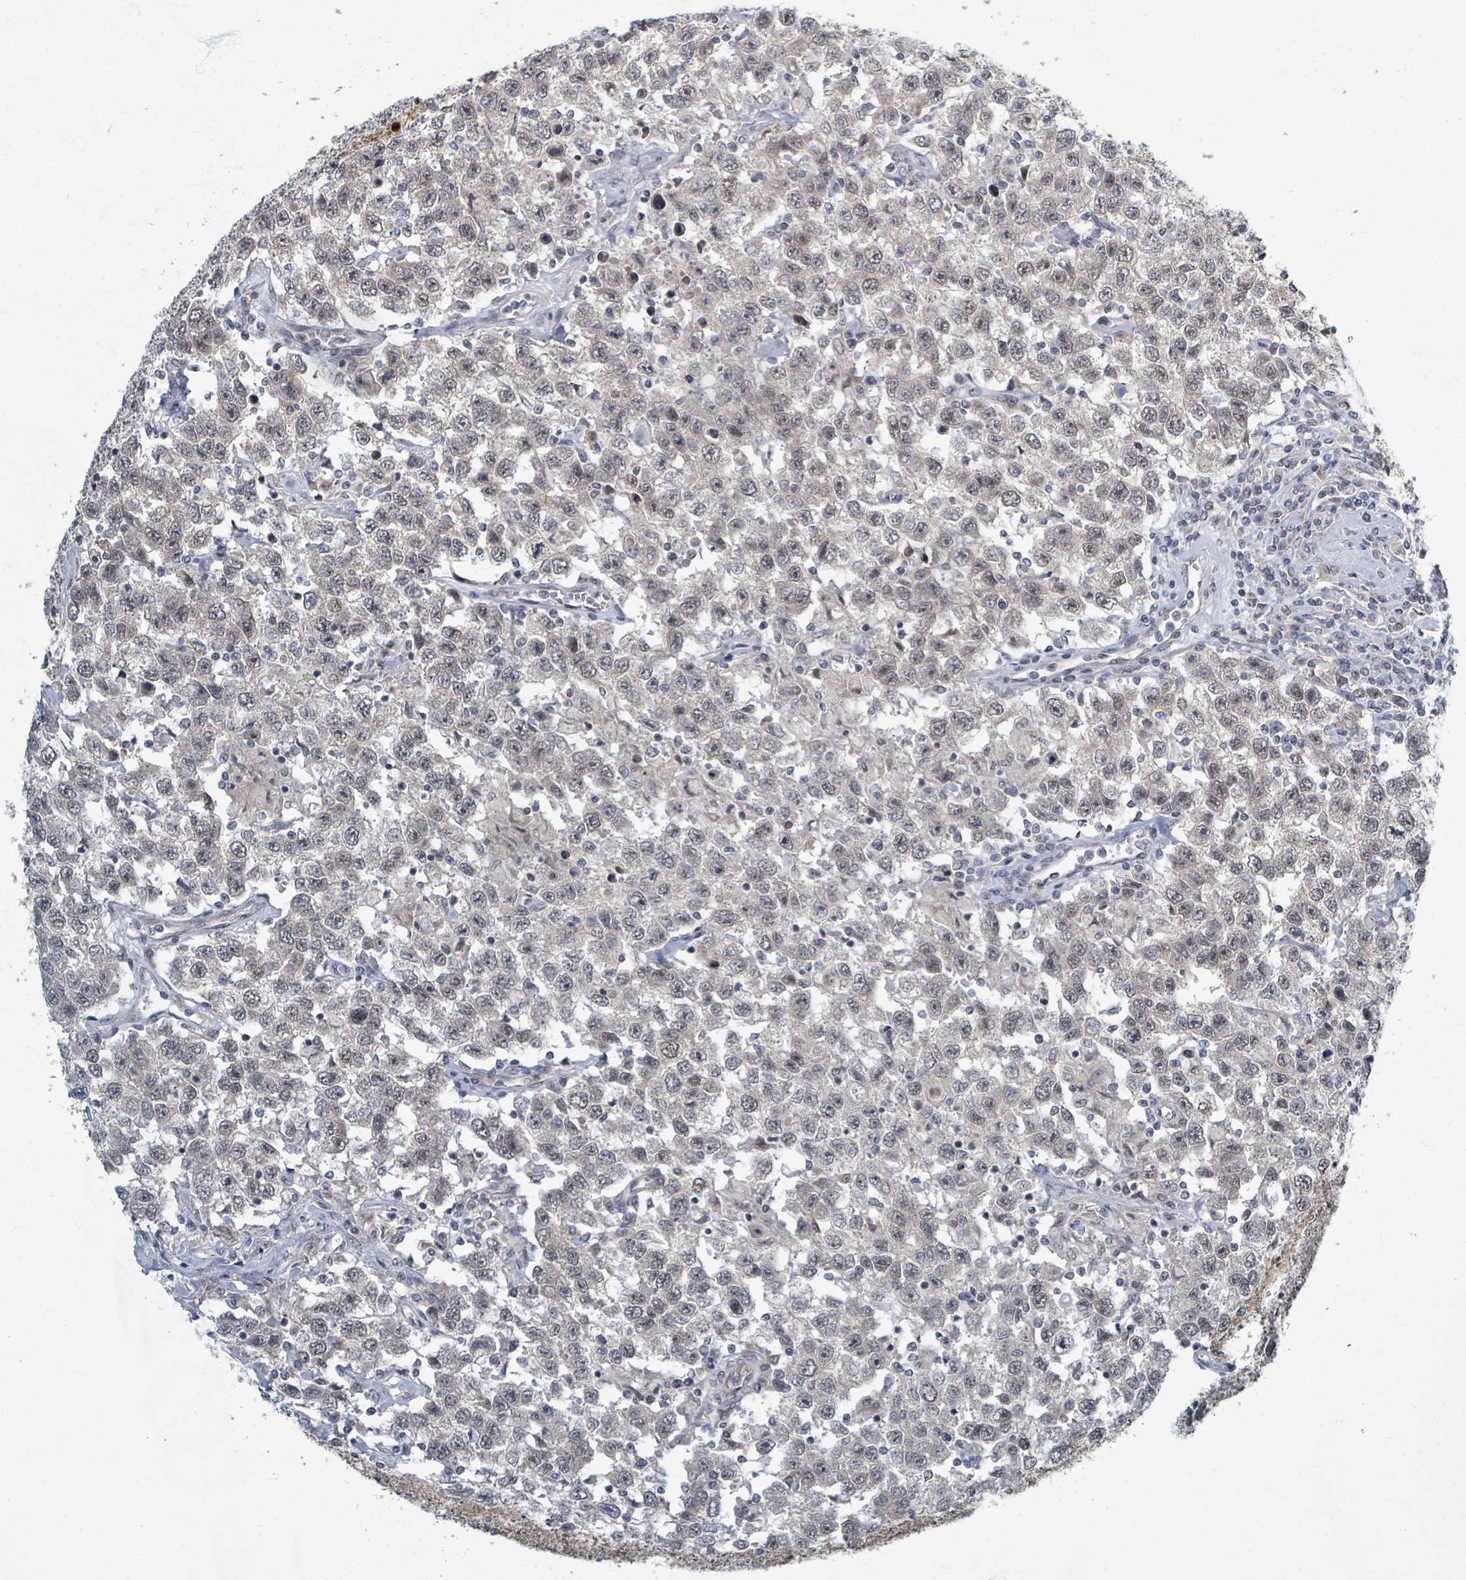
{"staining": {"intensity": "moderate", "quantity": "25%-75%", "location": "cytoplasmic/membranous,nuclear"}, "tissue": "testis cancer", "cell_type": "Tumor cells", "image_type": "cancer", "snomed": [{"axis": "morphology", "description": "Seminoma, NOS"}, {"axis": "topography", "description": "Testis"}], "caption": "Protein analysis of testis cancer tissue reveals moderate cytoplasmic/membranous and nuclear expression in about 25%-75% of tumor cells.", "gene": "INTS15", "patient": {"sex": "male", "age": 41}}